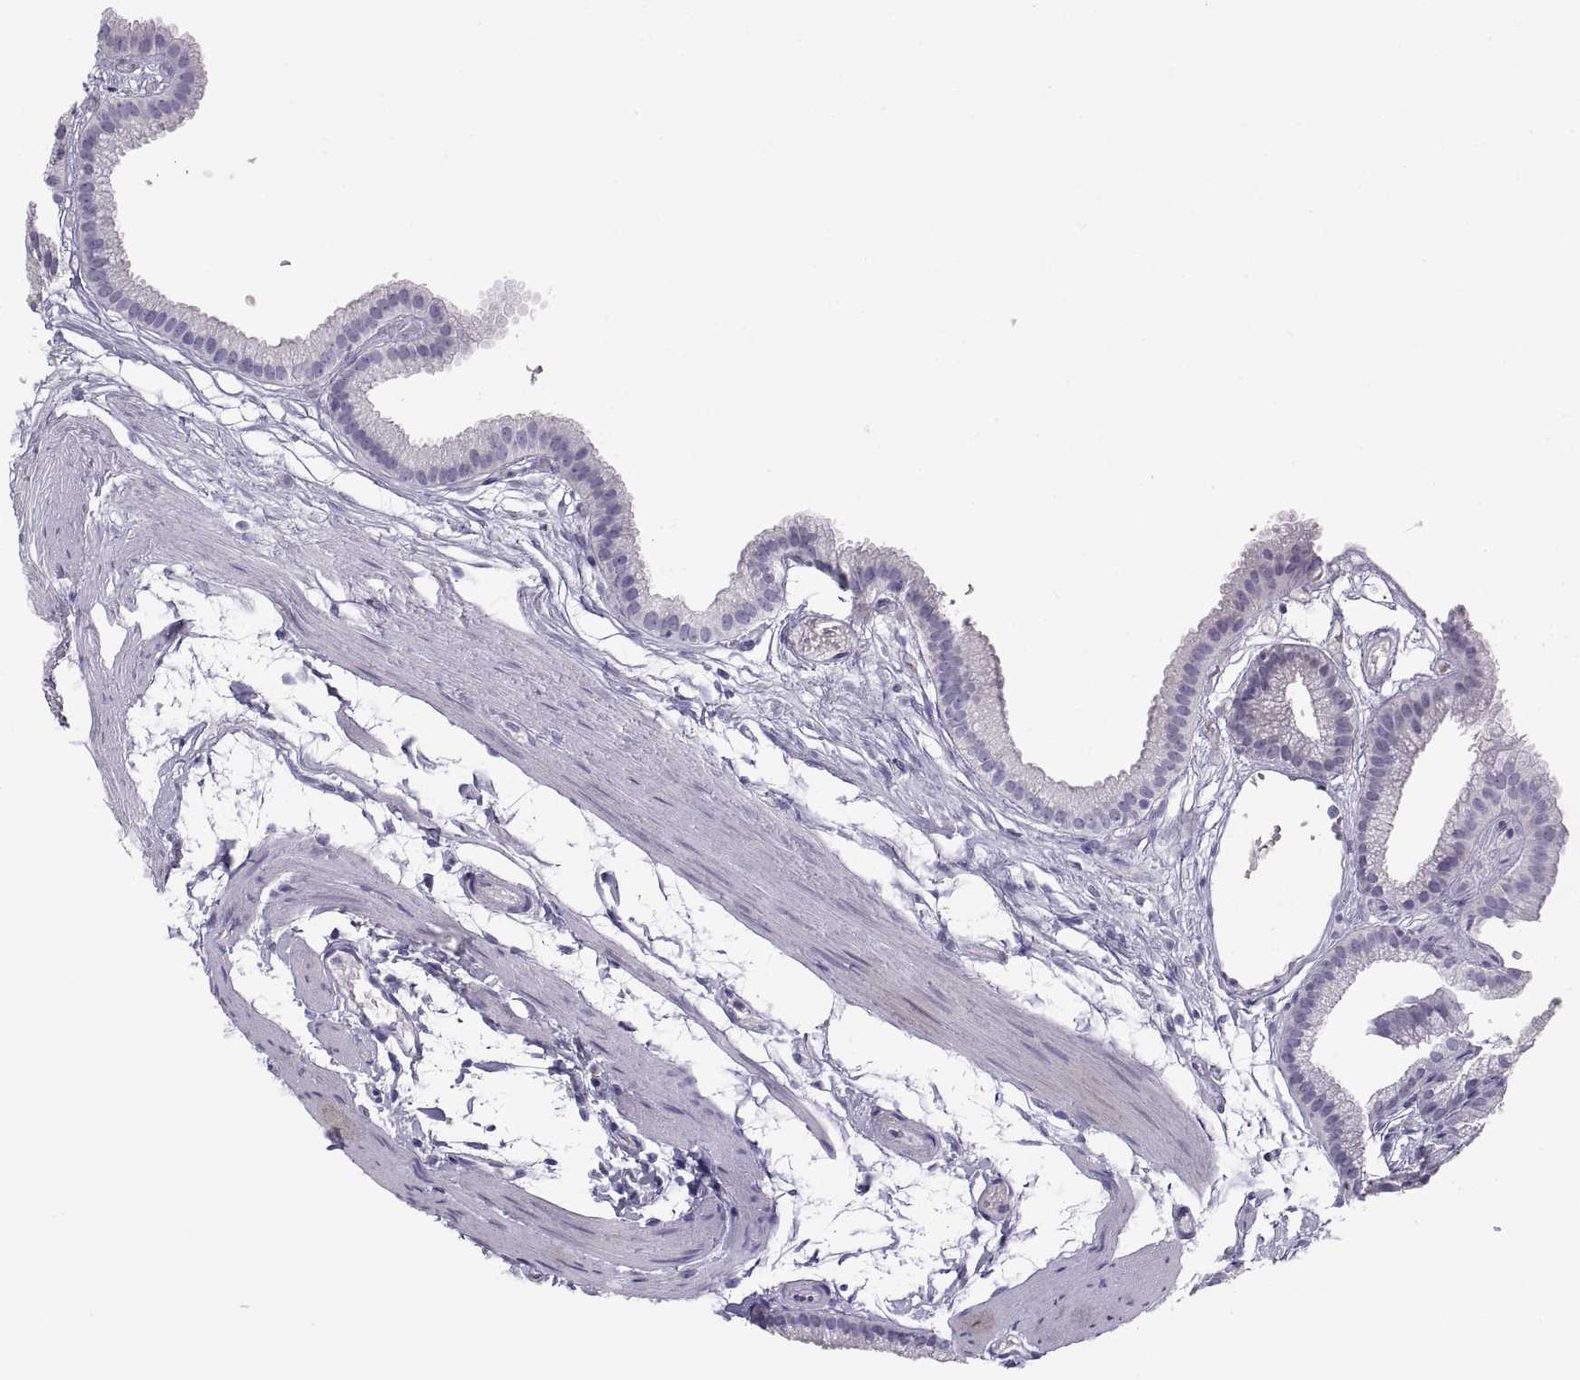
{"staining": {"intensity": "negative", "quantity": "none", "location": "none"}, "tissue": "gallbladder", "cell_type": "Glandular cells", "image_type": "normal", "snomed": [{"axis": "morphology", "description": "Normal tissue, NOS"}, {"axis": "topography", "description": "Gallbladder"}], "caption": "A high-resolution micrograph shows immunohistochemistry staining of normal gallbladder, which displays no significant staining in glandular cells. Brightfield microscopy of immunohistochemistry stained with DAB (3,3'-diaminobenzidine) (brown) and hematoxylin (blue), captured at high magnification.", "gene": "PAX2", "patient": {"sex": "female", "age": 45}}